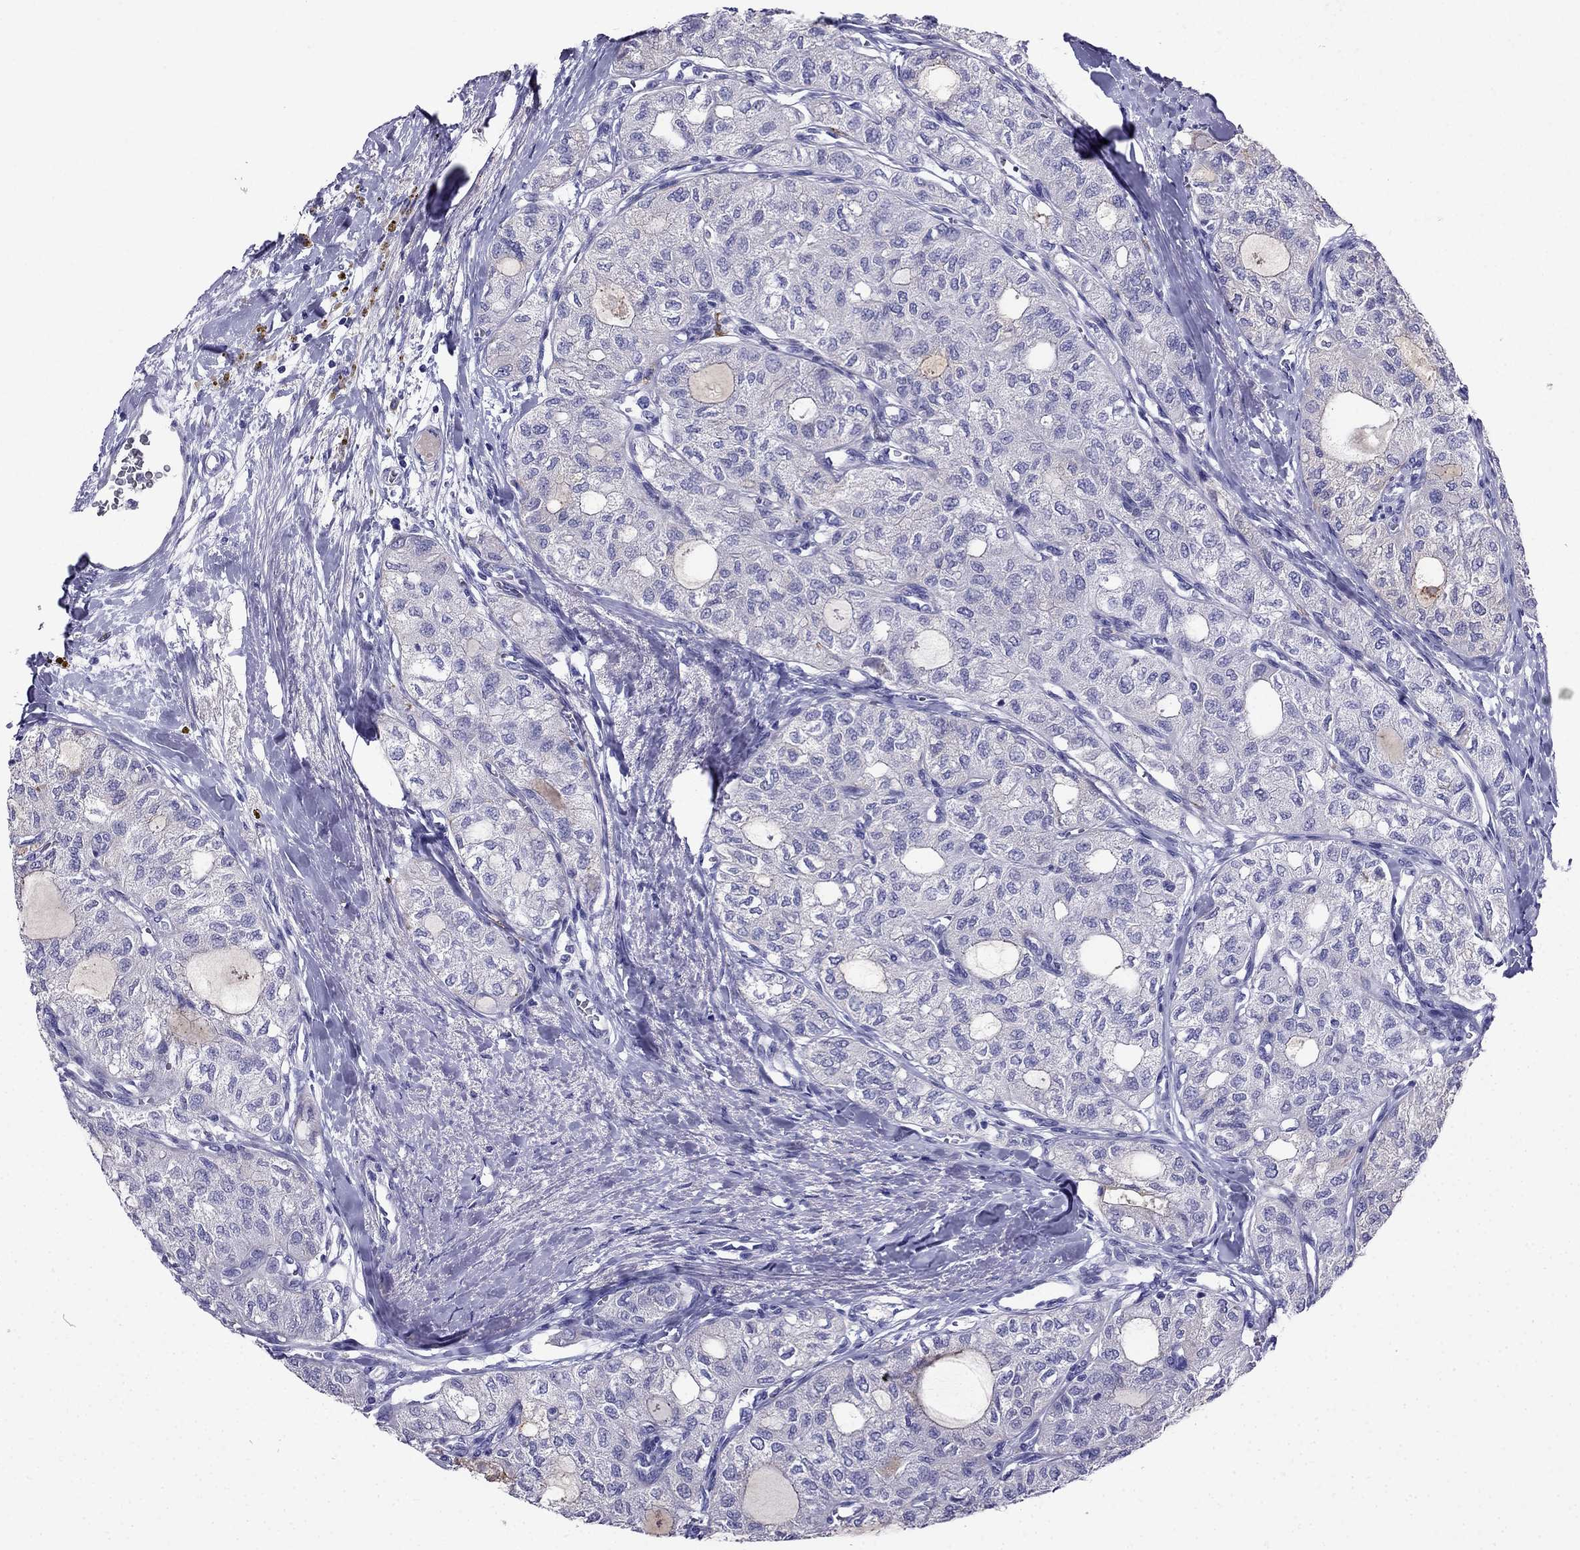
{"staining": {"intensity": "negative", "quantity": "none", "location": "none"}, "tissue": "thyroid cancer", "cell_type": "Tumor cells", "image_type": "cancer", "snomed": [{"axis": "morphology", "description": "Follicular adenoma carcinoma, NOS"}, {"axis": "topography", "description": "Thyroid gland"}], "caption": "This is a micrograph of immunohistochemistry (IHC) staining of thyroid cancer, which shows no expression in tumor cells. (Stains: DAB IHC with hematoxylin counter stain, Microscopy: brightfield microscopy at high magnification).", "gene": "PTH", "patient": {"sex": "male", "age": 75}}